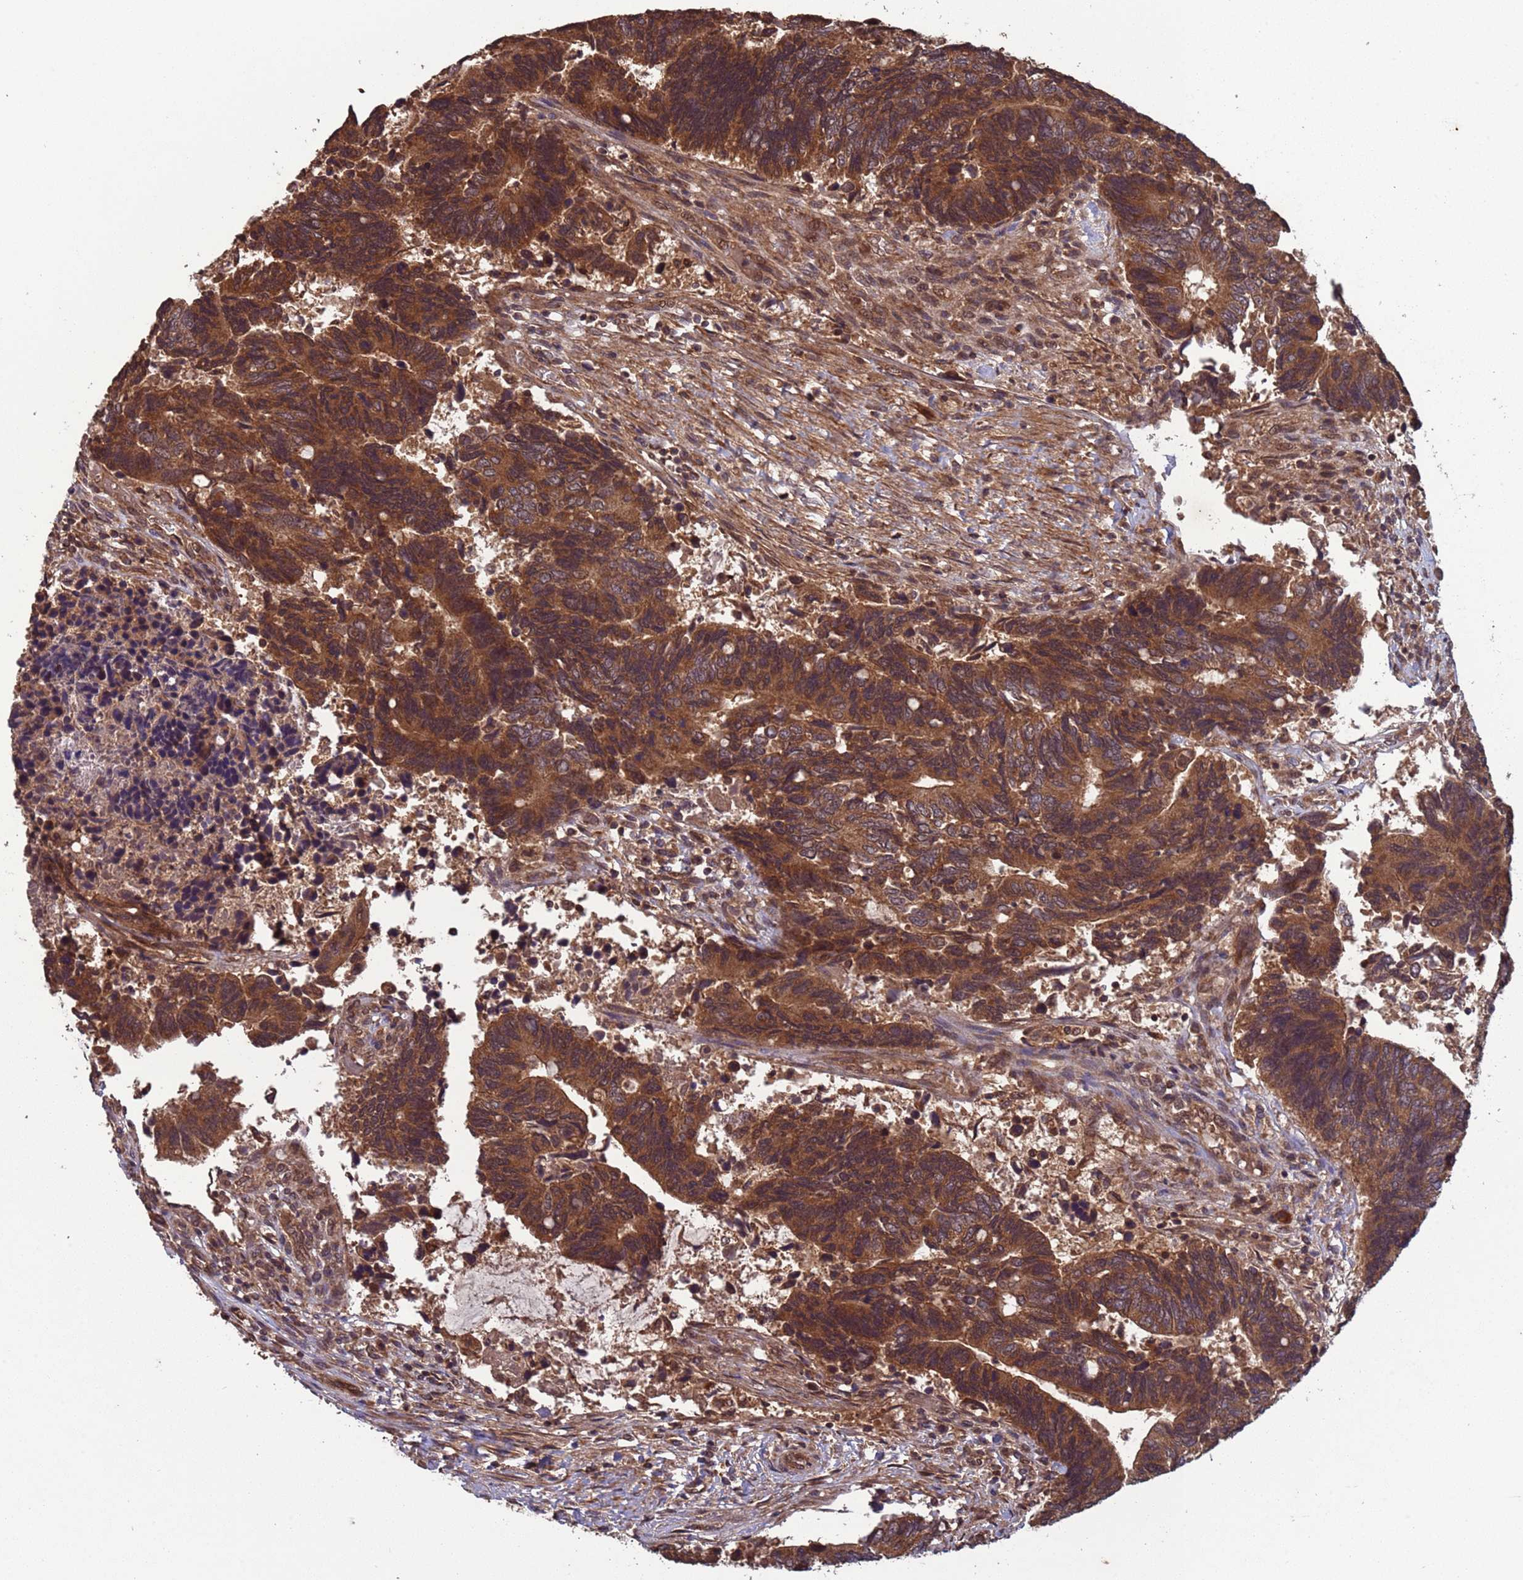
{"staining": {"intensity": "moderate", "quantity": ">75%", "location": "cytoplasmic/membranous"}, "tissue": "colorectal cancer", "cell_type": "Tumor cells", "image_type": "cancer", "snomed": [{"axis": "morphology", "description": "Adenocarcinoma, NOS"}, {"axis": "topography", "description": "Colon"}], "caption": "Human colorectal cancer stained for a protein (brown) exhibits moderate cytoplasmic/membranous positive positivity in about >75% of tumor cells.", "gene": "ERI1", "patient": {"sex": "male", "age": 87}}